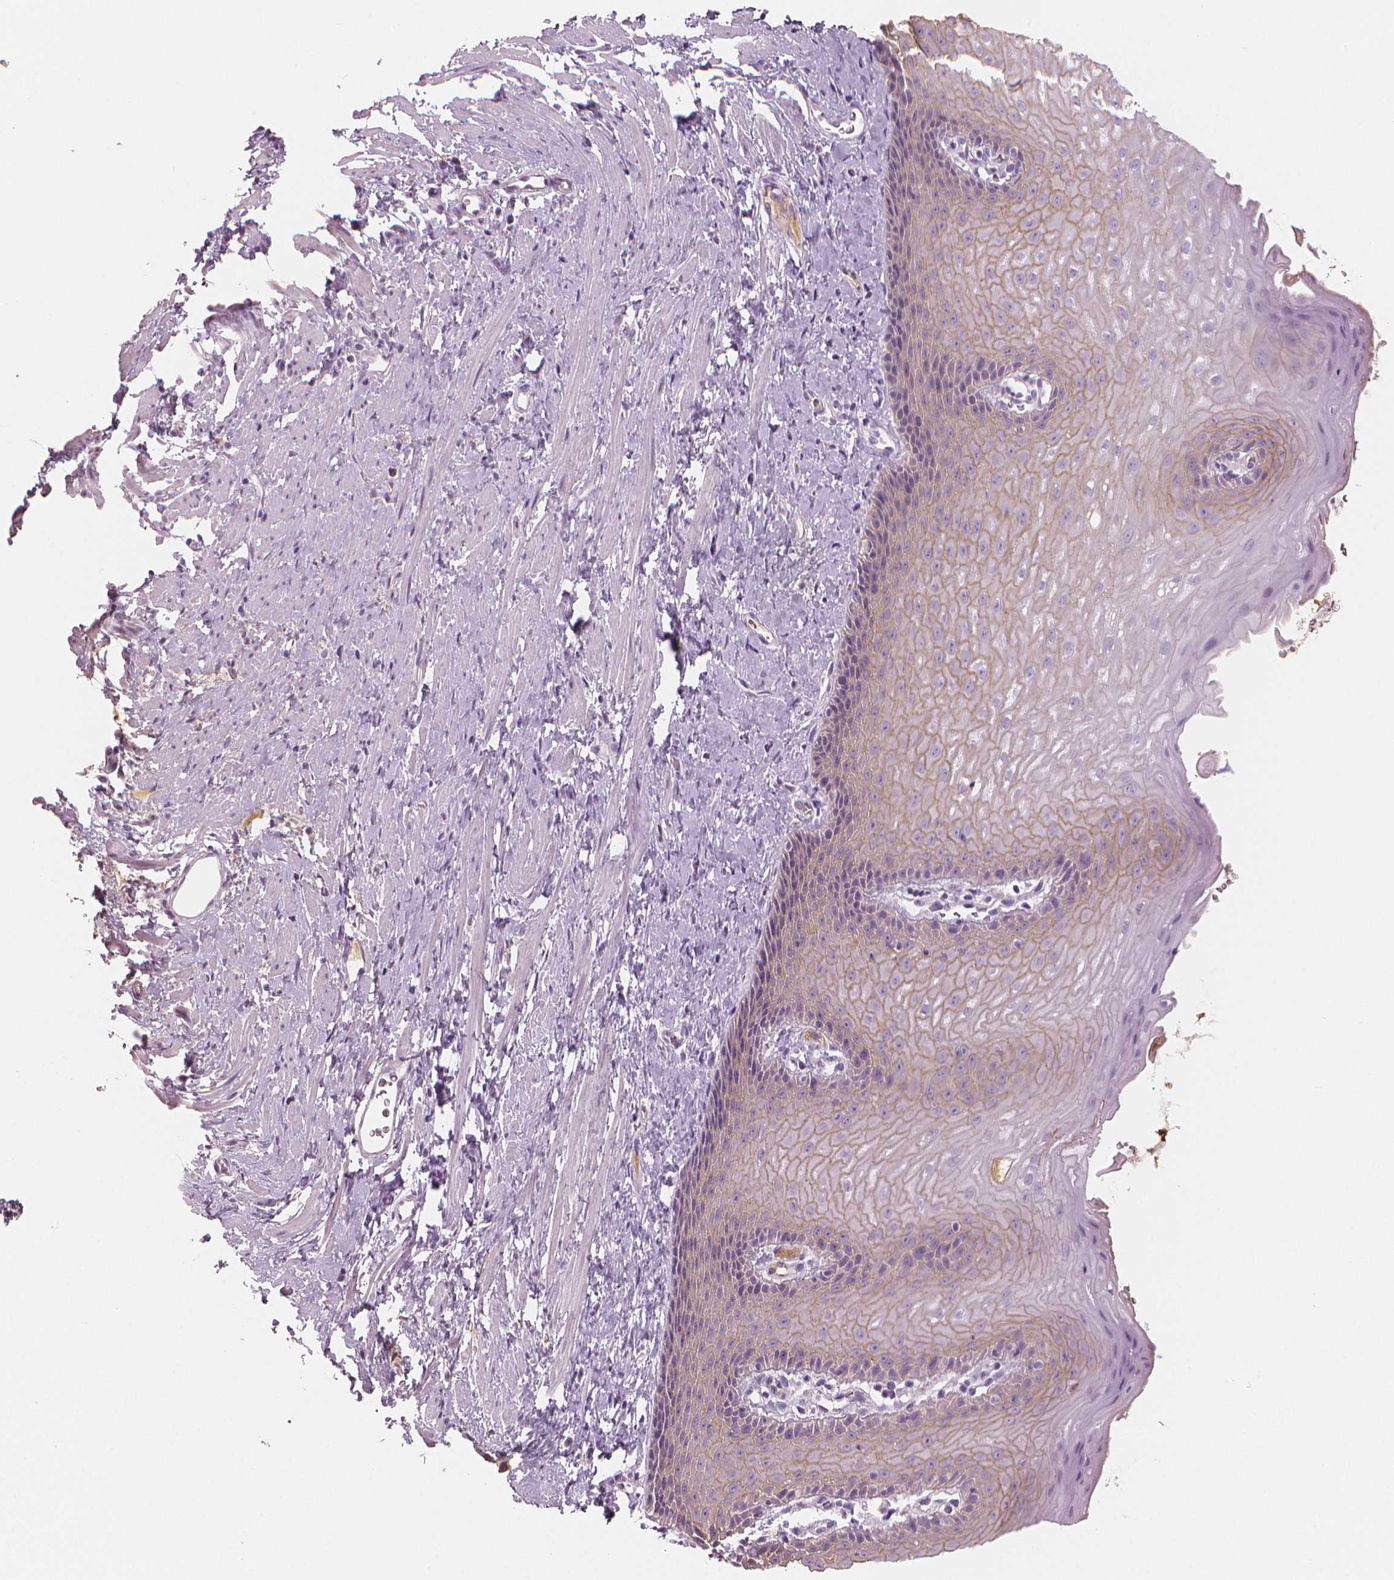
{"staining": {"intensity": "weak", "quantity": "25%-75%", "location": "cytoplasmic/membranous"}, "tissue": "esophagus", "cell_type": "Squamous epithelial cells", "image_type": "normal", "snomed": [{"axis": "morphology", "description": "Normal tissue, NOS"}, {"axis": "topography", "description": "Esophagus"}], "caption": "A high-resolution histopathology image shows immunohistochemistry staining of benign esophagus, which exhibits weak cytoplasmic/membranous expression in approximately 25%-75% of squamous epithelial cells. Nuclei are stained in blue.", "gene": "APOA4", "patient": {"sex": "male", "age": 64}}